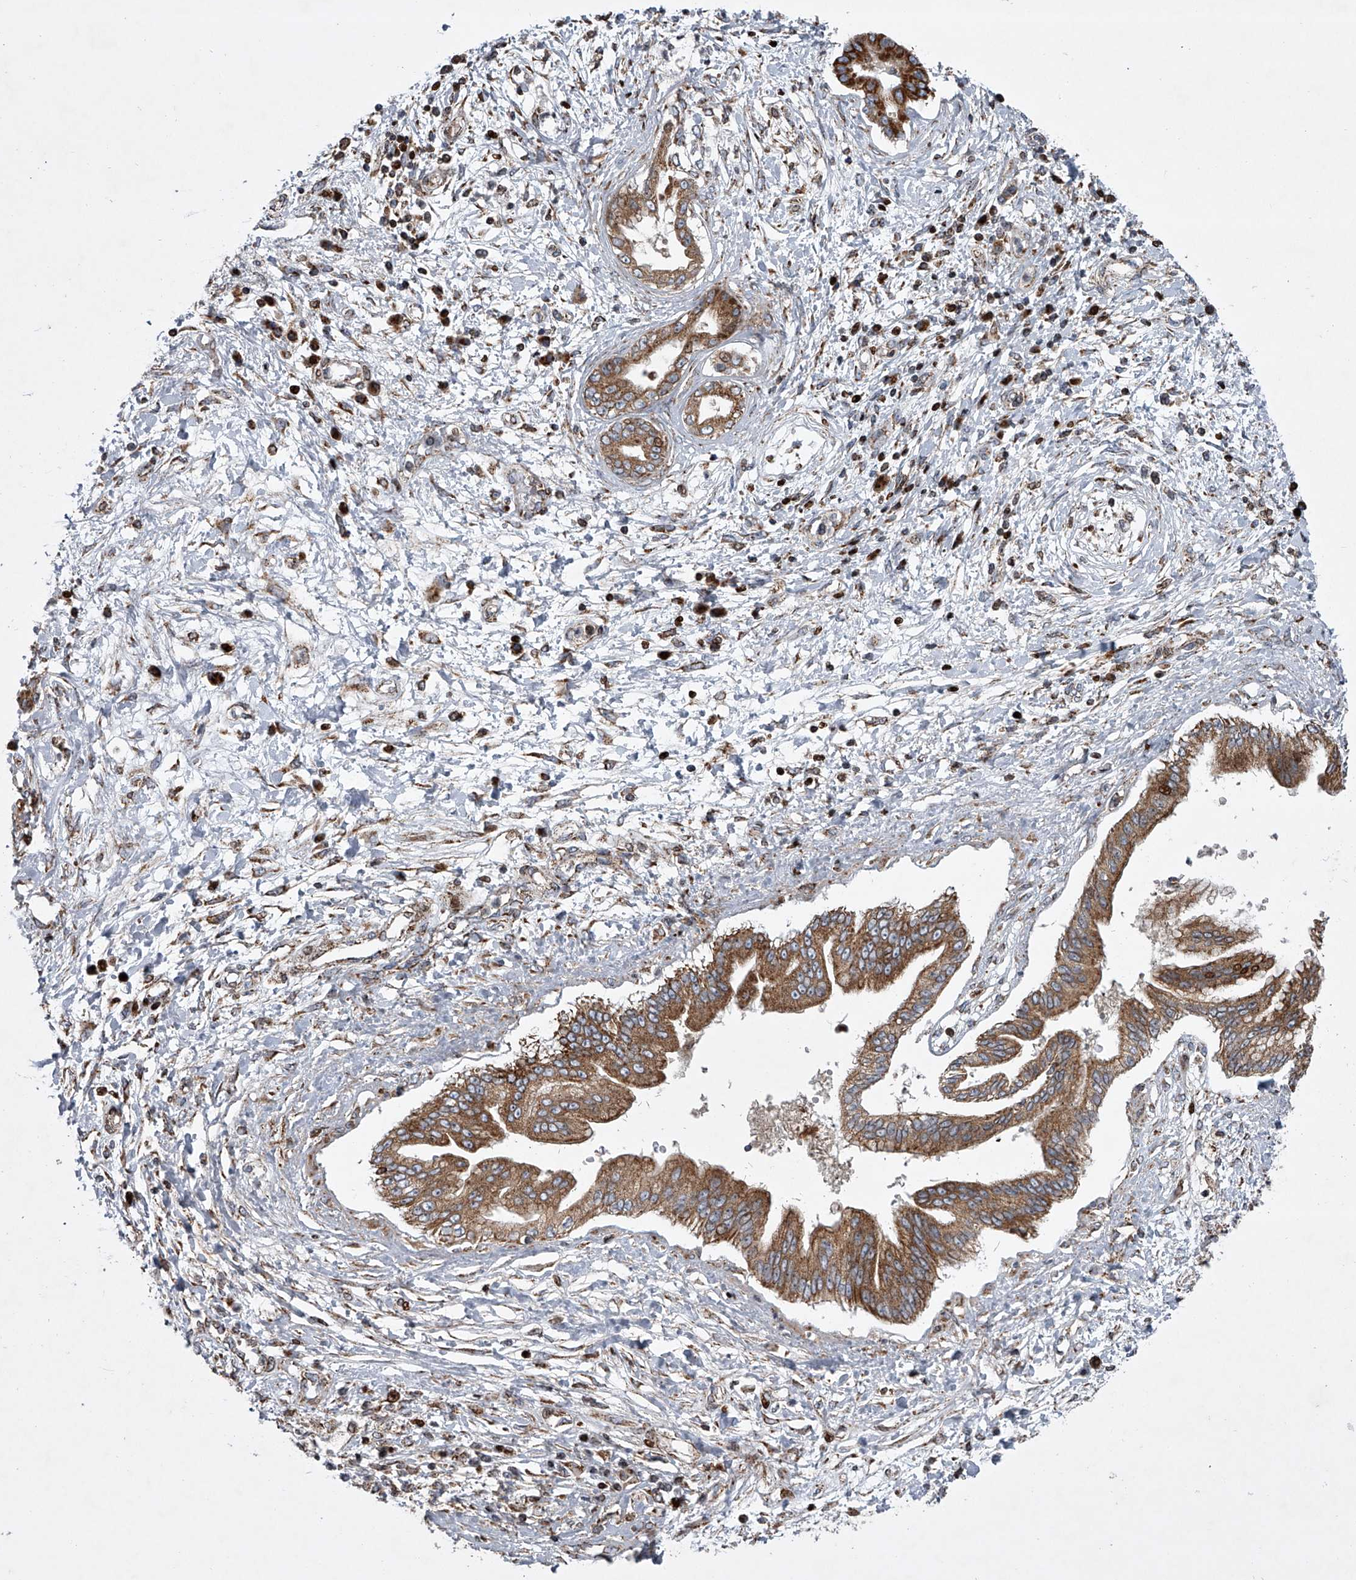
{"staining": {"intensity": "moderate", "quantity": ">75%", "location": "cytoplasmic/membranous"}, "tissue": "pancreatic cancer", "cell_type": "Tumor cells", "image_type": "cancer", "snomed": [{"axis": "morphology", "description": "Adenocarcinoma, NOS"}, {"axis": "topography", "description": "Pancreas"}], "caption": "Protein staining by immunohistochemistry demonstrates moderate cytoplasmic/membranous positivity in about >75% of tumor cells in pancreatic adenocarcinoma.", "gene": "STRADA", "patient": {"sex": "female", "age": 56}}